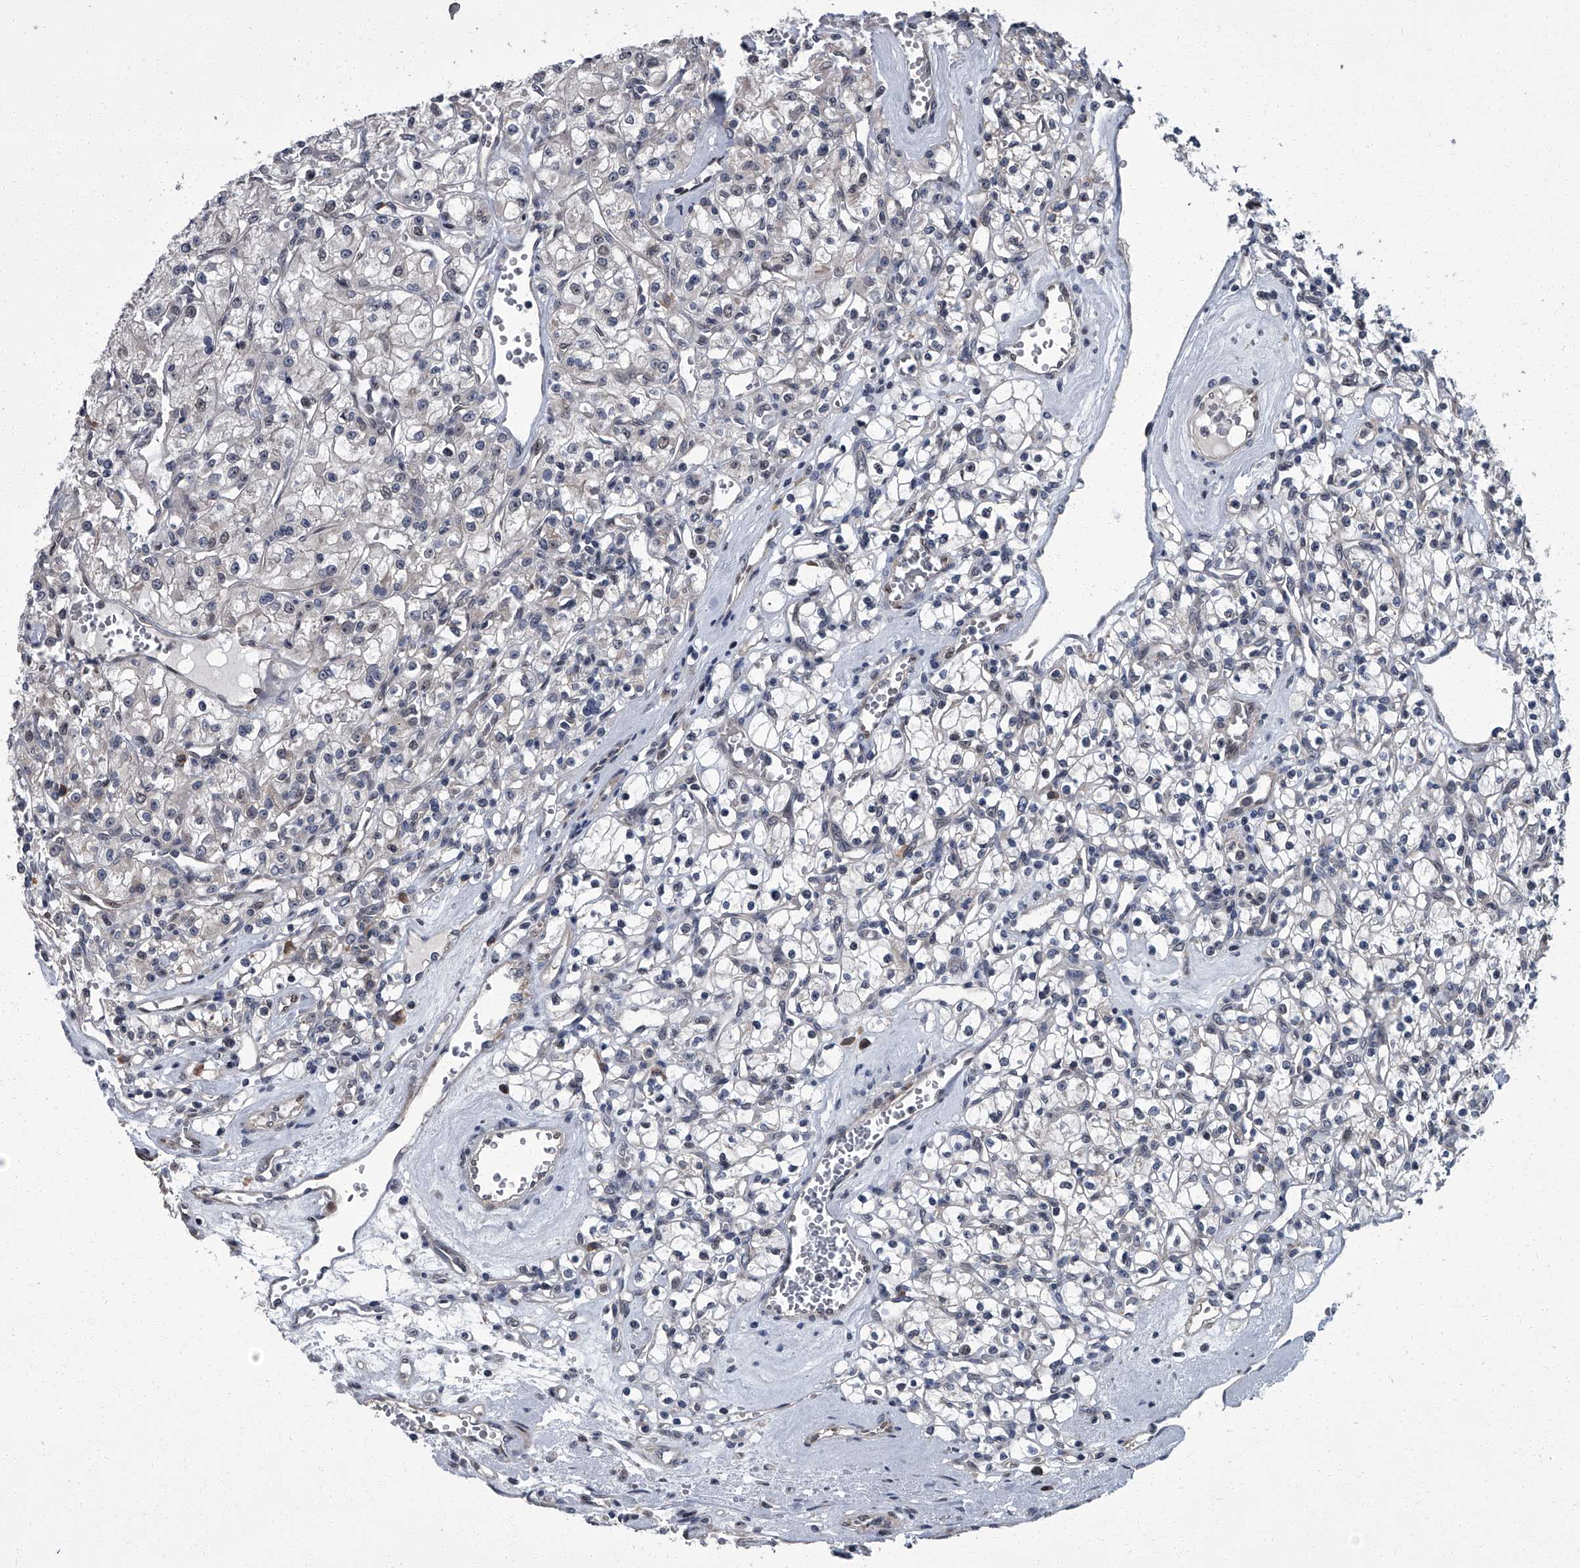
{"staining": {"intensity": "negative", "quantity": "none", "location": "none"}, "tissue": "renal cancer", "cell_type": "Tumor cells", "image_type": "cancer", "snomed": [{"axis": "morphology", "description": "Adenocarcinoma, NOS"}, {"axis": "topography", "description": "Kidney"}], "caption": "IHC photomicrograph of neoplastic tissue: human adenocarcinoma (renal) stained with DAB exhibits no significant protein expression in tumor cells.", "gene": "ZNF274", "patient": {"sex": "female", "age": 59}}